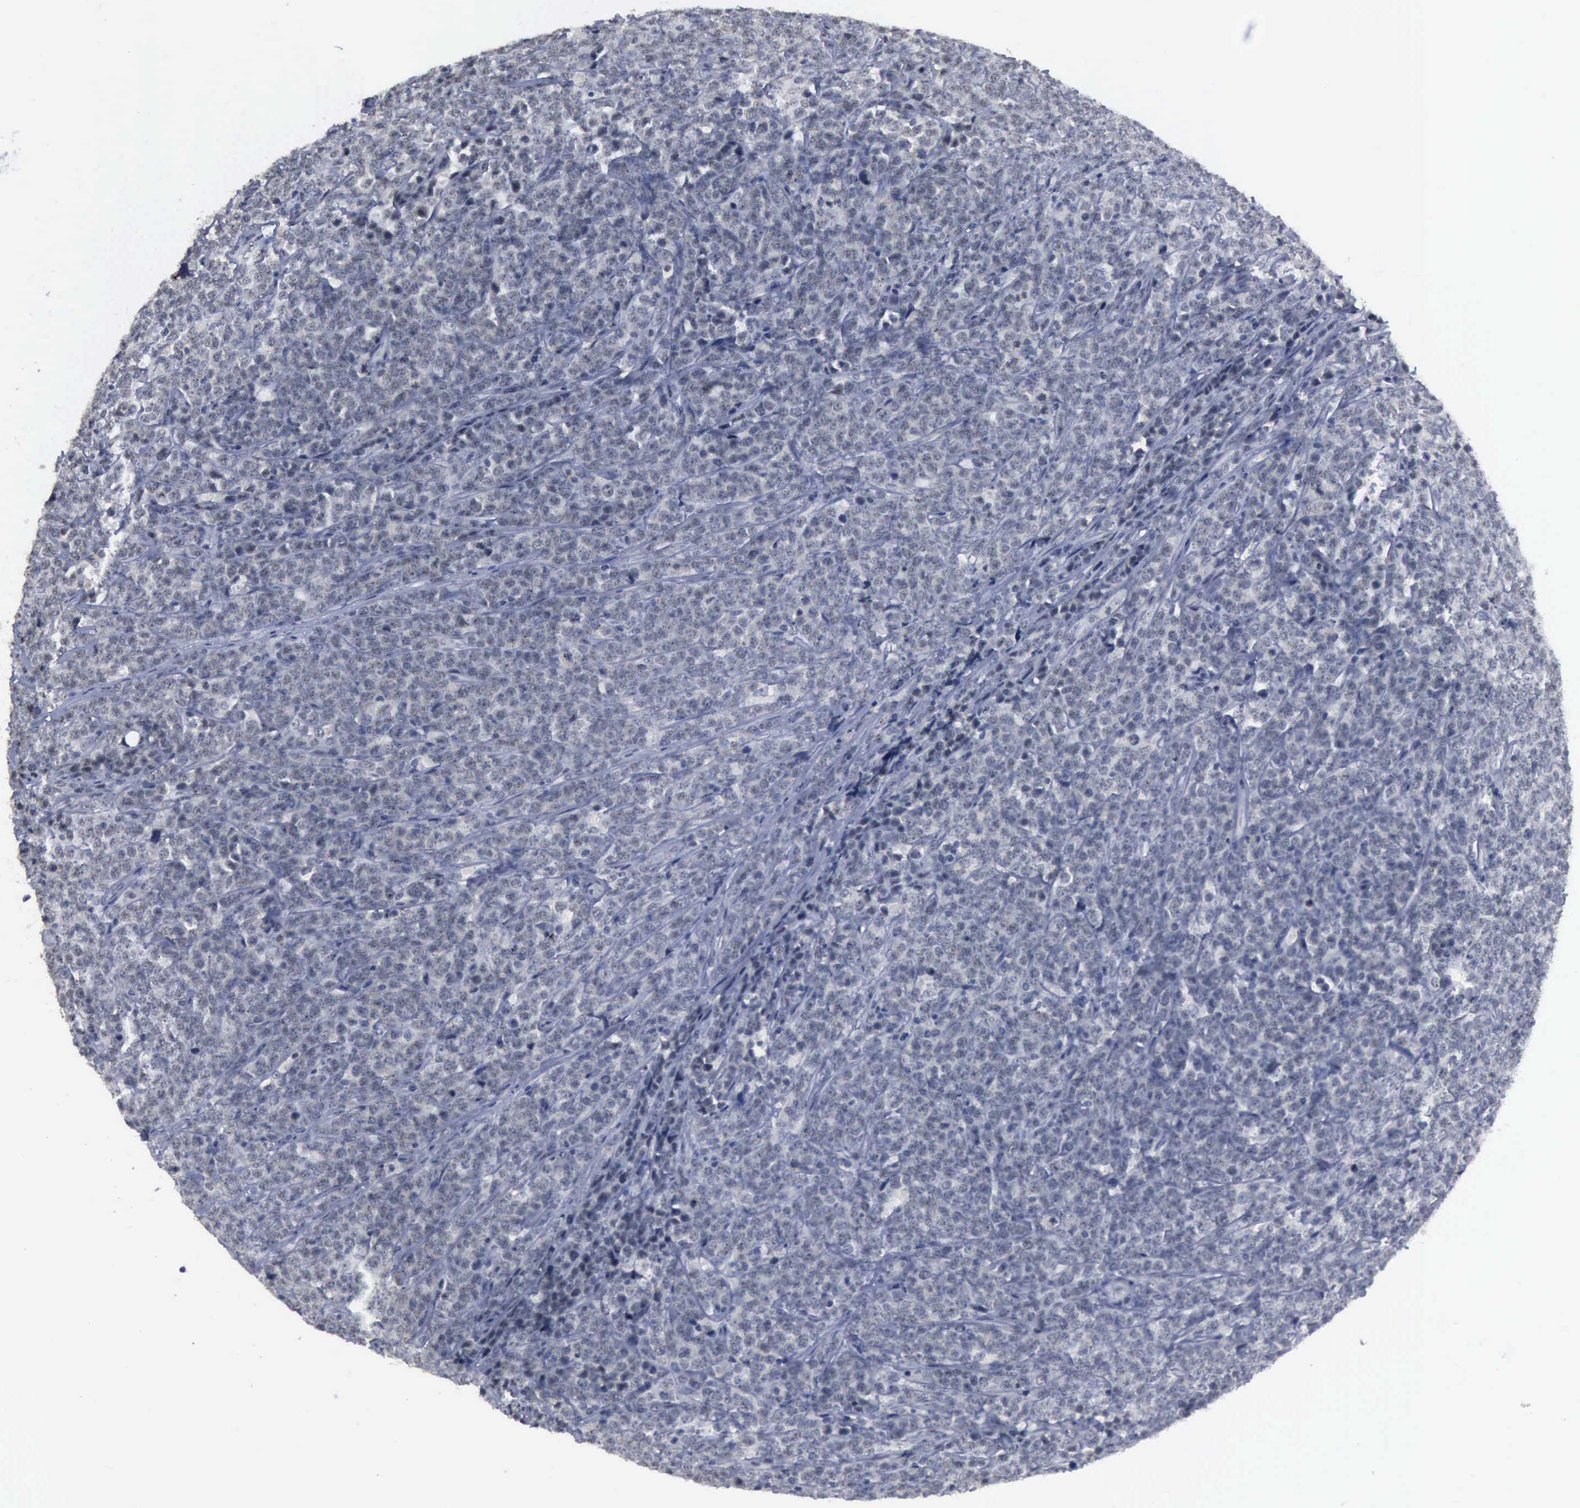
{"staining": {"intensity": "negative", "quantity": "none", "location": "none"}, "tissue": "lymphoma", "cell_type": "Tumor cells", "image_type": "cancer", "snomed": [{"axis": "morphology", "description": "Malignant lymphoma, non-Hodgkin's type, High grade"}, {"axis": "topography", "description": "Small intestine"}, {"axis": "topography", "description": "Colon"}], "caption": "The micrograph reveals no significant expression in tumor cells of lymphoma.", "gene": "BRD1", "patient": {"sex": "male", "age": 8}}